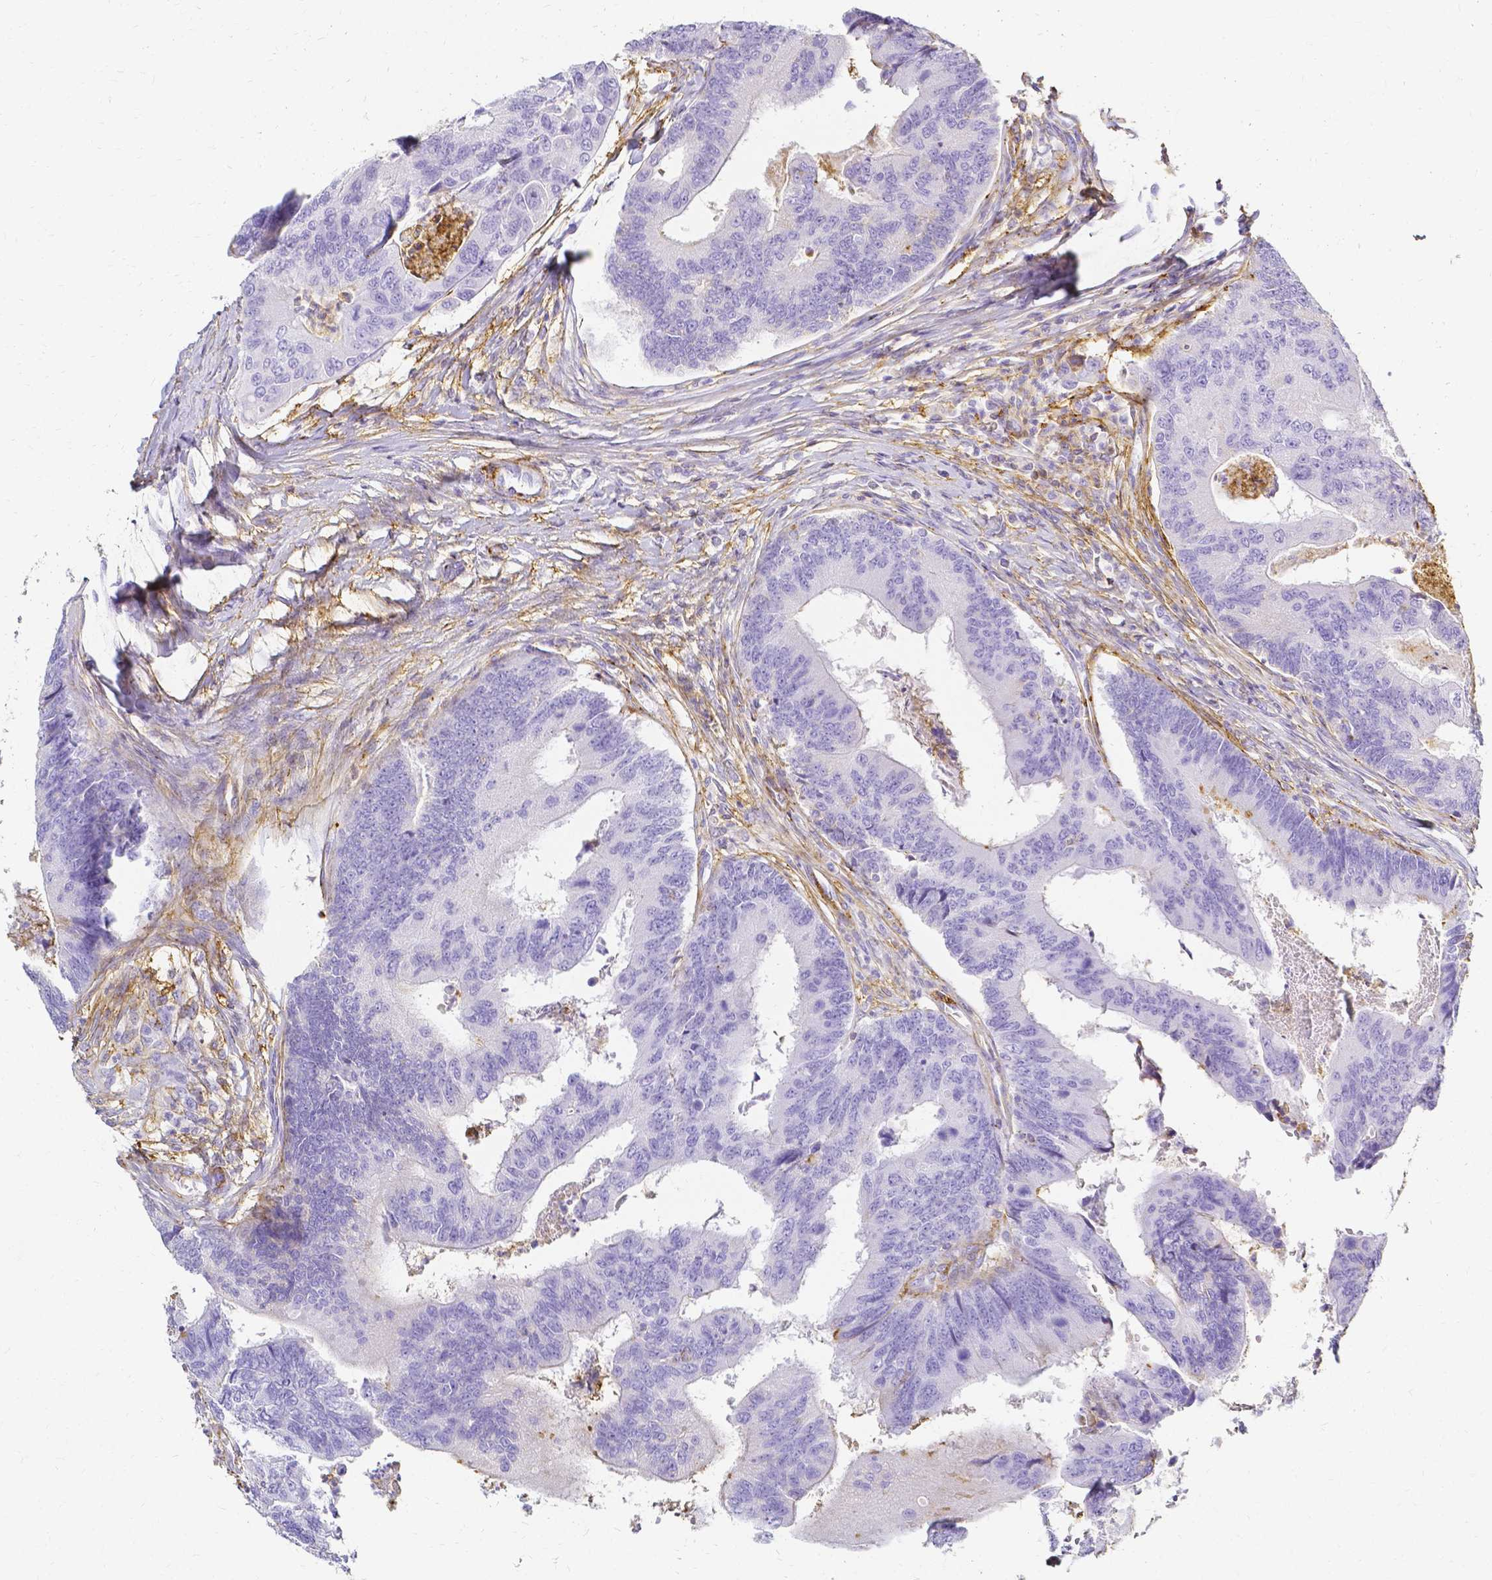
{"staining": {"intensity": "negative", "quantity": "none", "location": "none"}, "tissue": "colorectal cancer", "cell_type": "Tumor cells", "image_type": "cancer", "snomed": [{"axis": "morphology", "description": "Adenocarcinoma, NOS"}, {"axis": "topography", "description": "Colon"}], "caption": "IHC photomicrograph of neoplastic tissue: human colorectal cancer (adenocarcinoma) stained with DAB (3,3'-diaminobenzidine) shows no significant protein staining in tumor cells.", "gene": "HSPA12A", "patient": {"sex": "female", "age": 67}}